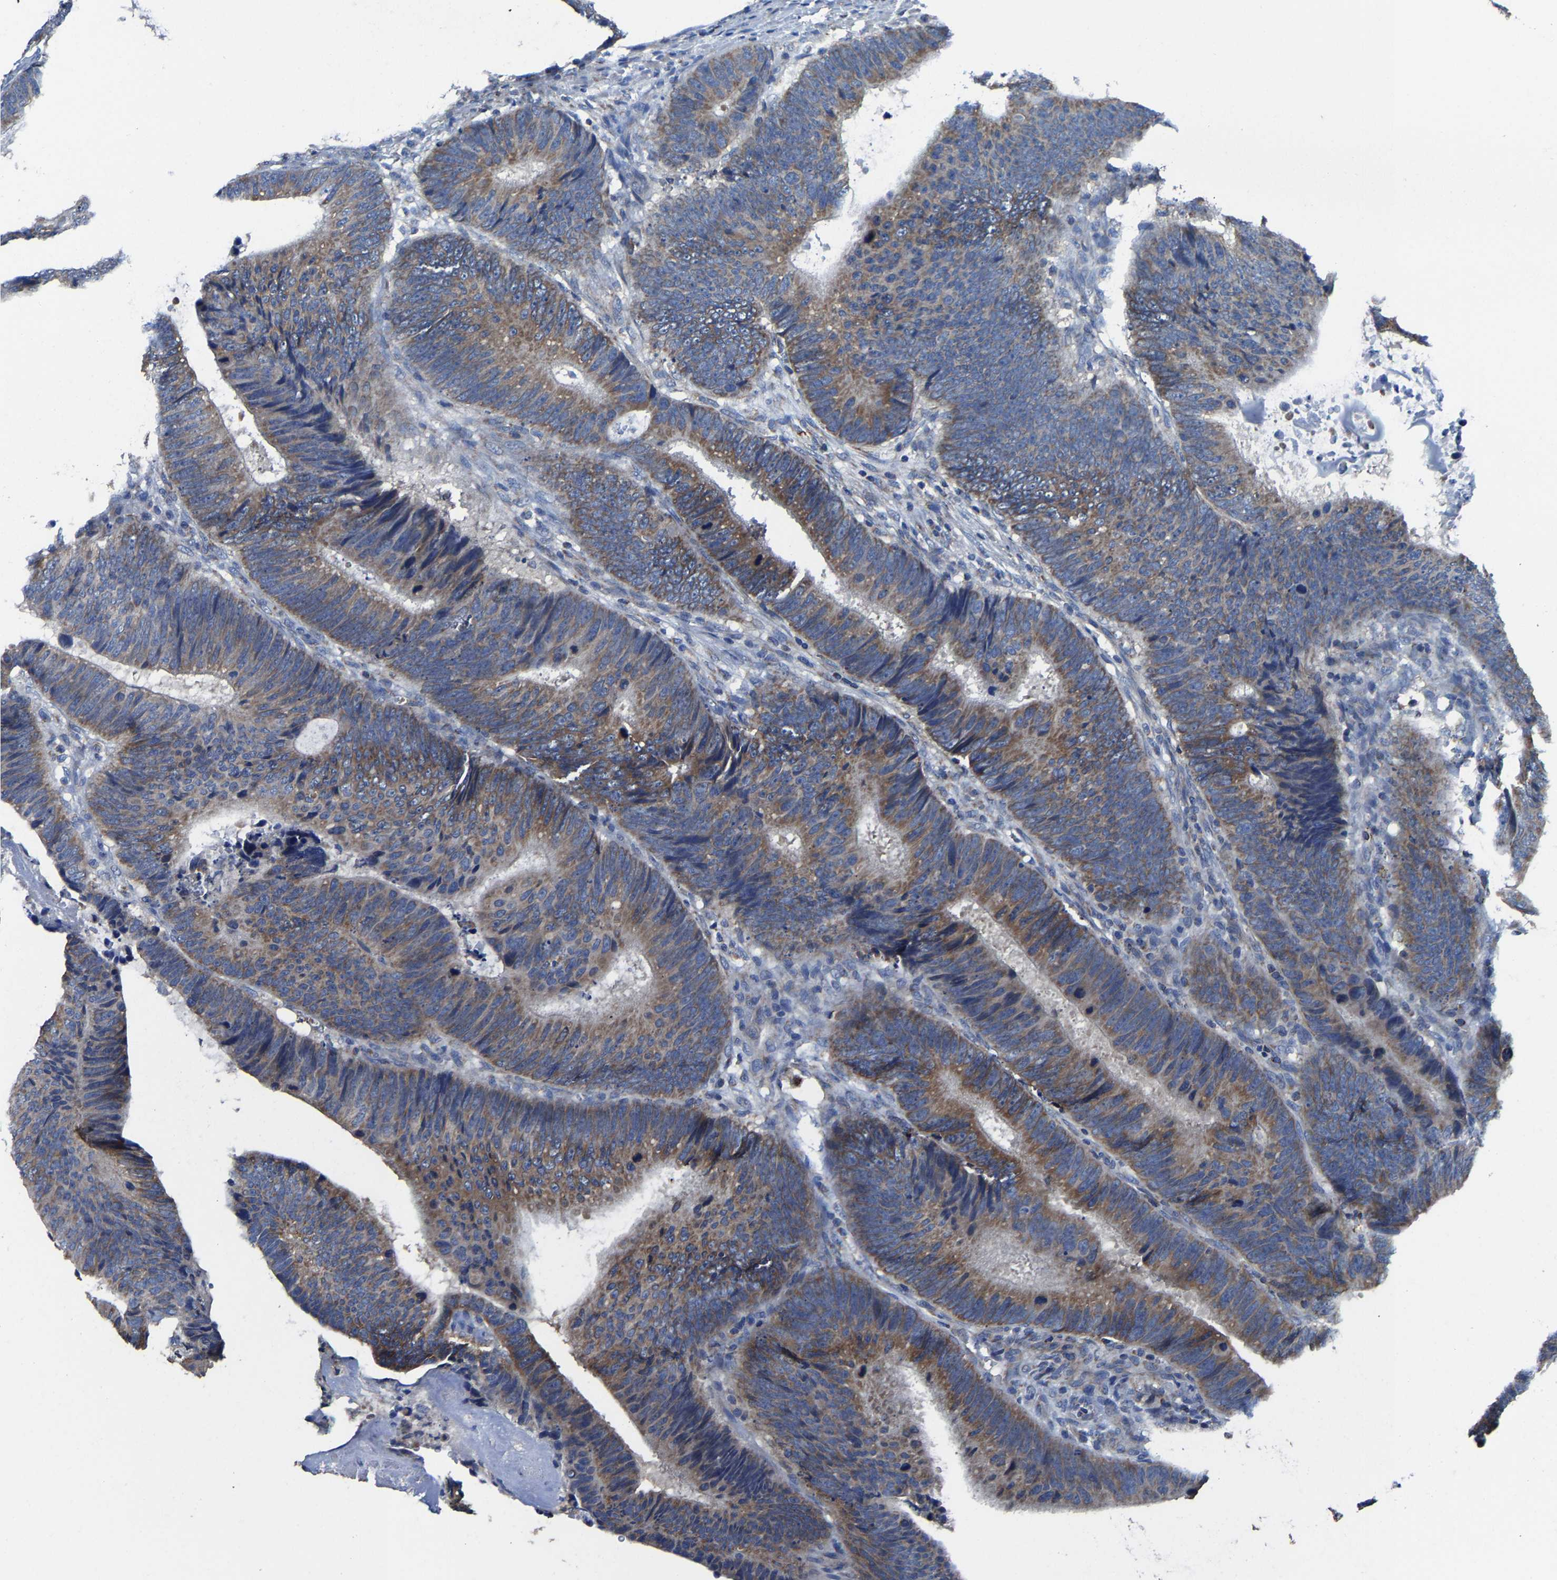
{"staining": {"intensity": "moderate", "quantity": ">75%", "location": "cytoplasmic/membranous"}, "tissue": "colorectal cancer", "cell_type": "Tumor cells", "image_type": "cancer", "snomed": [{"axis": "morphology", "description": "Adenocarcinoma, NOS"}, {"axis": "topography", "description": "Colon"}], "caption": "Immunohistochemical staining of human colorectal cancer exhibits medium levels of moderate cytoplasmic/membranous protein expression in approximately >75% of tumor cells.", "gene": "AGK", "patient": {"sex": "male", "age": 56}}